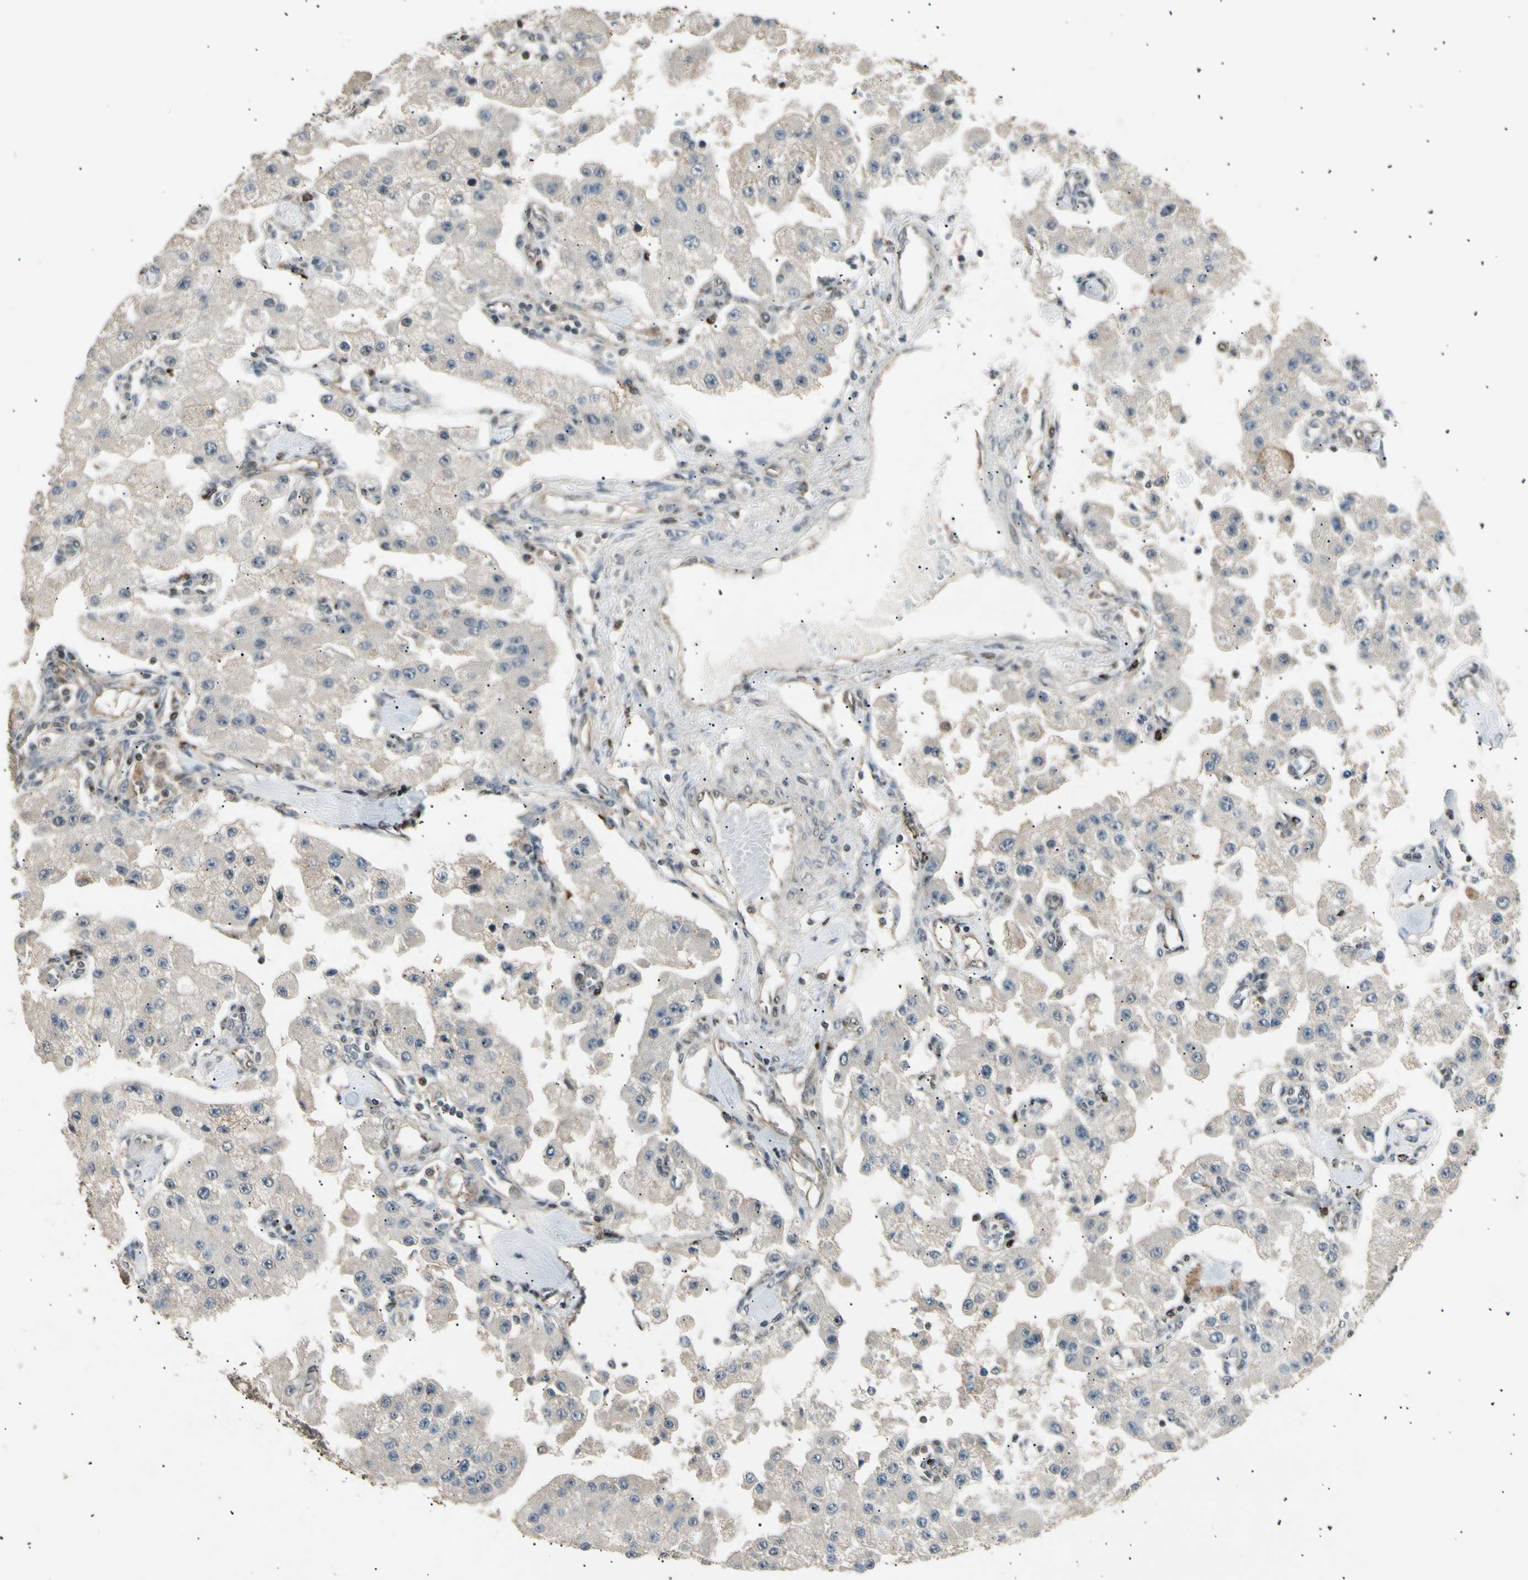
{"staining": {"intensity": "negative", "quantity": "none", "location": "none"}, "tissue": "carcinoid", "cell_type": "Tumor cells", "image_type": "cancer", "snomed": [{"axis": "morphology", "description": "Carcinoid, malignant, NOS"}, {"axis": "topography", "description": "Pancreas"}], "caption": "DAB immunohistochemical staining of human malignant carcinoid displays no significant staining in tumor cells.", "gene": "NUAK2", "patient": {"sex": "male", "age": 41}}